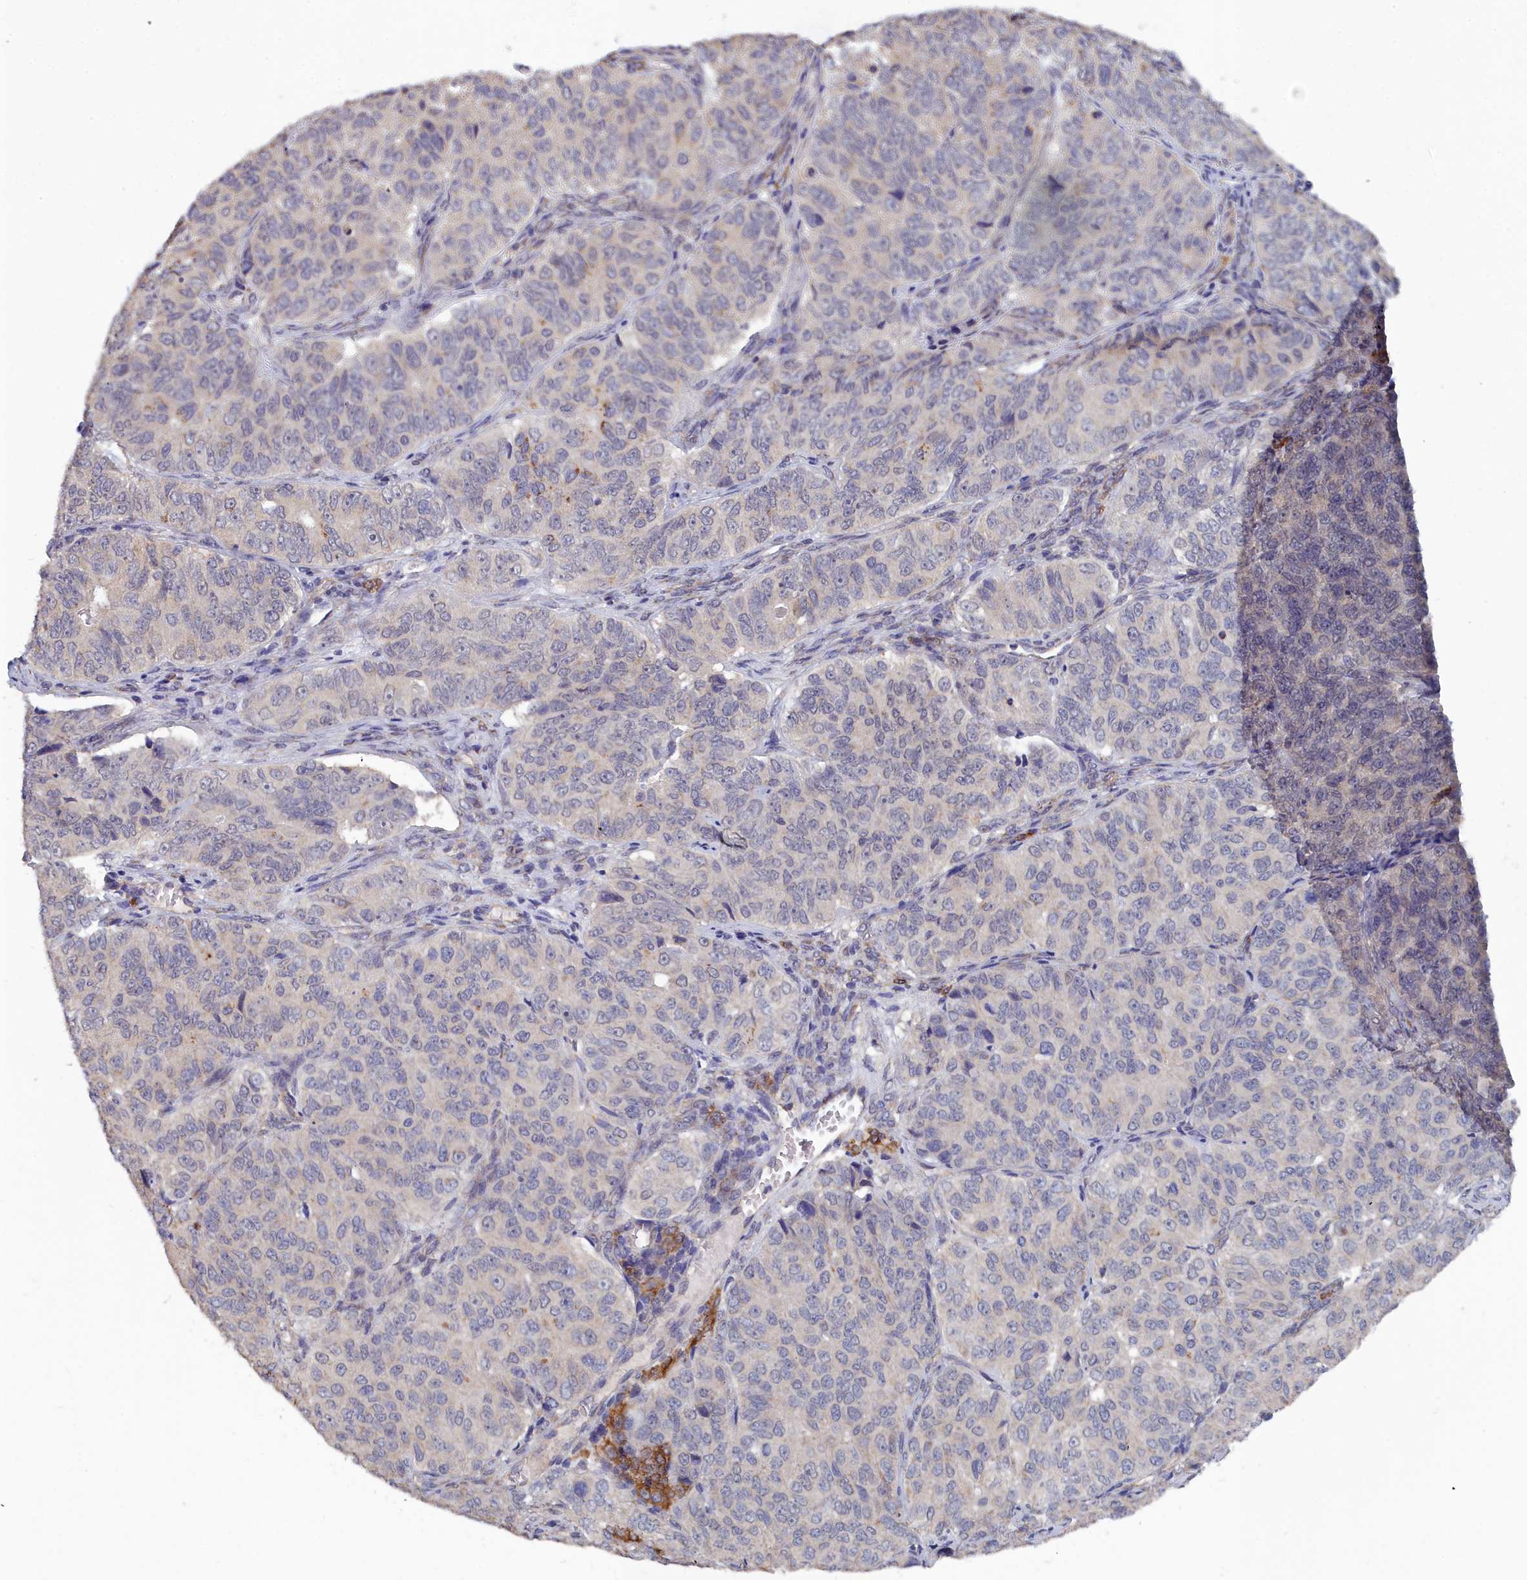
{"staining": {"intensity": "negative", "quantity": "none", "location": "none"}, "tissue": "ovarian cancer", "cell_type": "Tumor cells", "image_type": "cancer", "snomed": [{"axis": "morphology", "description": "Carcinoma, endometroid"}, {"axis": "topography", "description": "Ovary"}], "caption": "Tumor cells are negative for brown protein staining in ovarian cancer (endometroid carcinoma).", "gene": "RDX", "patient": {"sex": "female", "age": 51}}